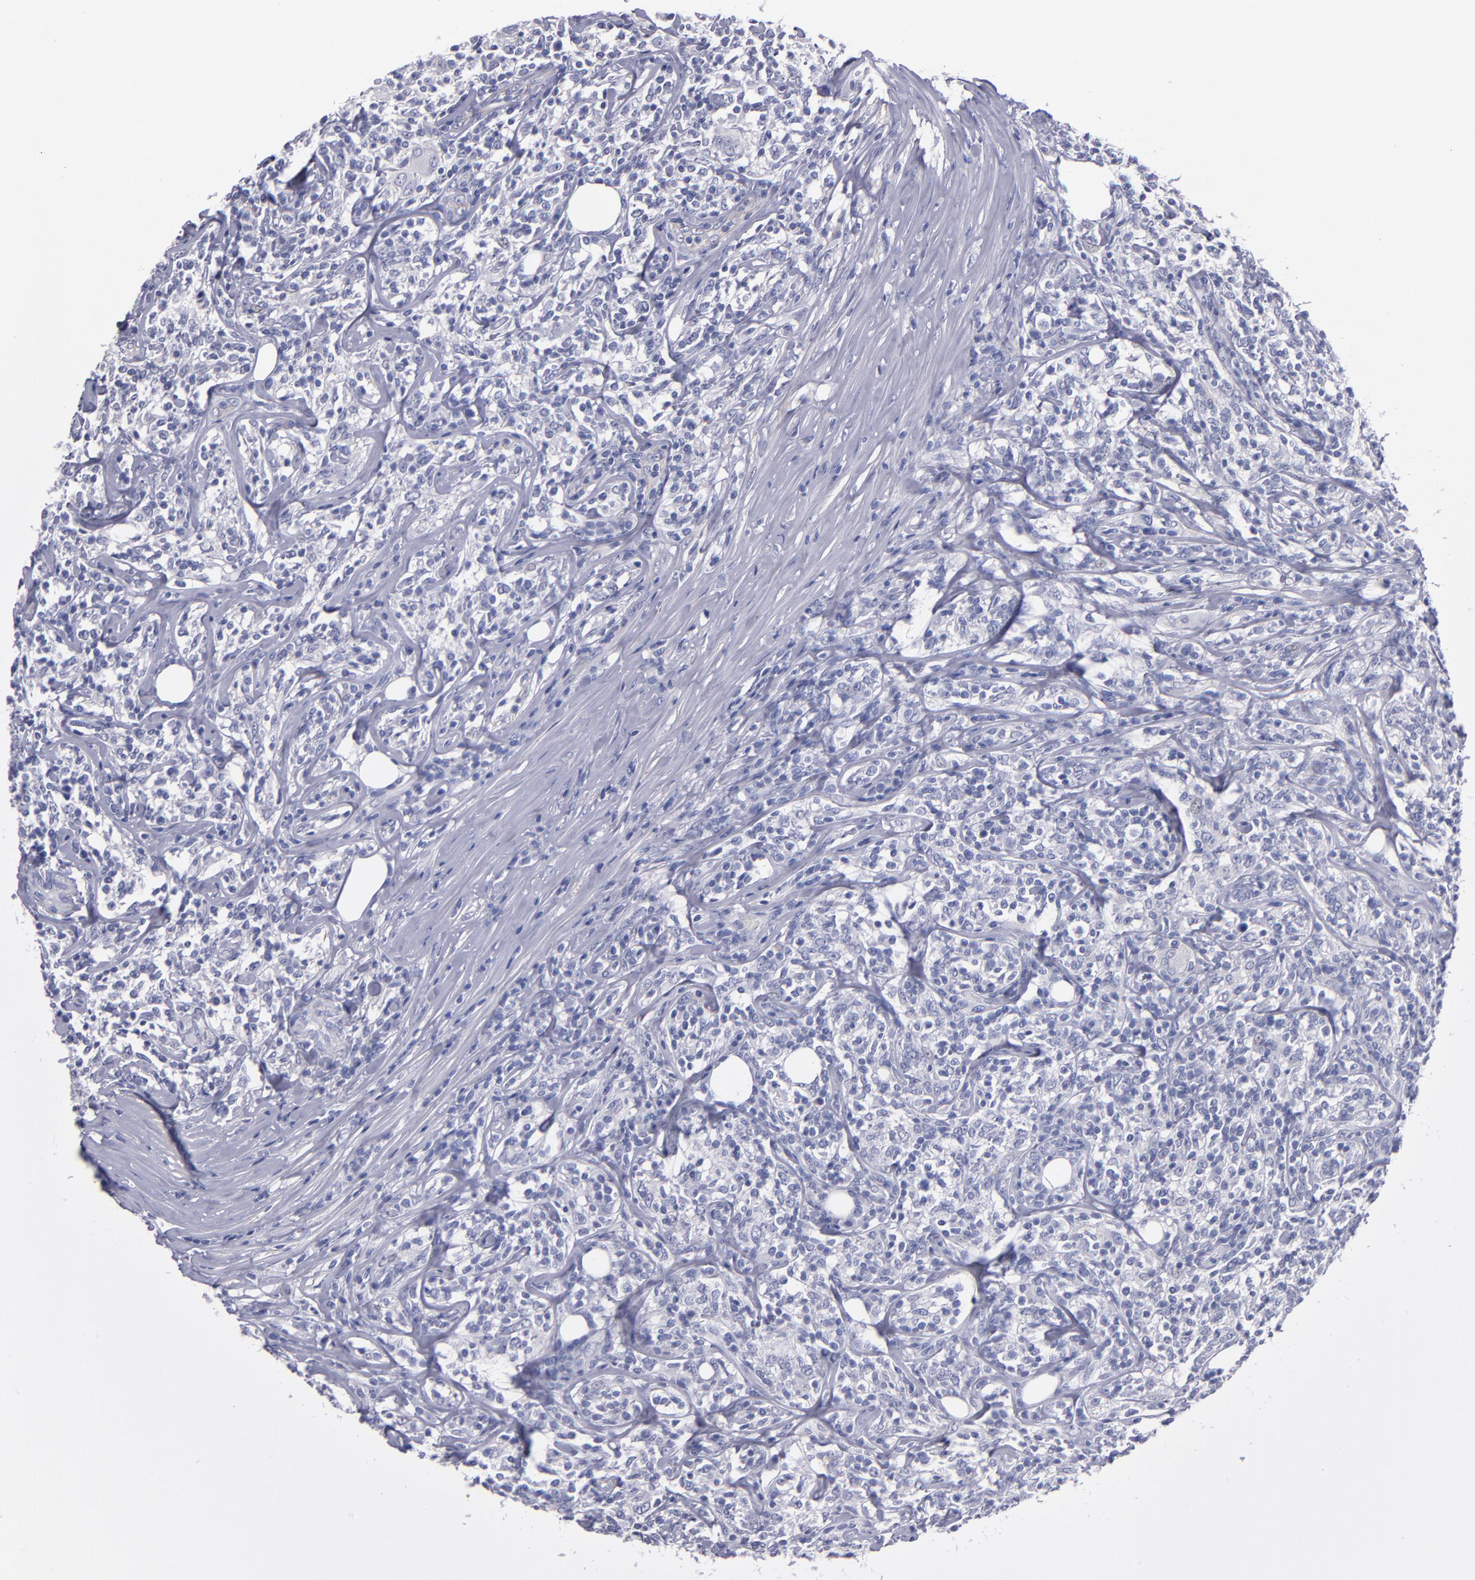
{"staining": {"intensity": "negative", "quantity": "none", "location": "none"}, "tissue": "lymphoma", "cell_type": "Tumor cells", "image_type": "cancer", "snomed": [{"axis": "morphology", "description": "Malignant lymphoma, non-Hodgkin's type, High grade"}, {"axis": "topography", "description": "Lymph node"}], "caption": "The histopathology image displays no staining of tumor cells in lymphoma.", "gene": "CDH3", "patient": {"sex": "female", "age": 84}}